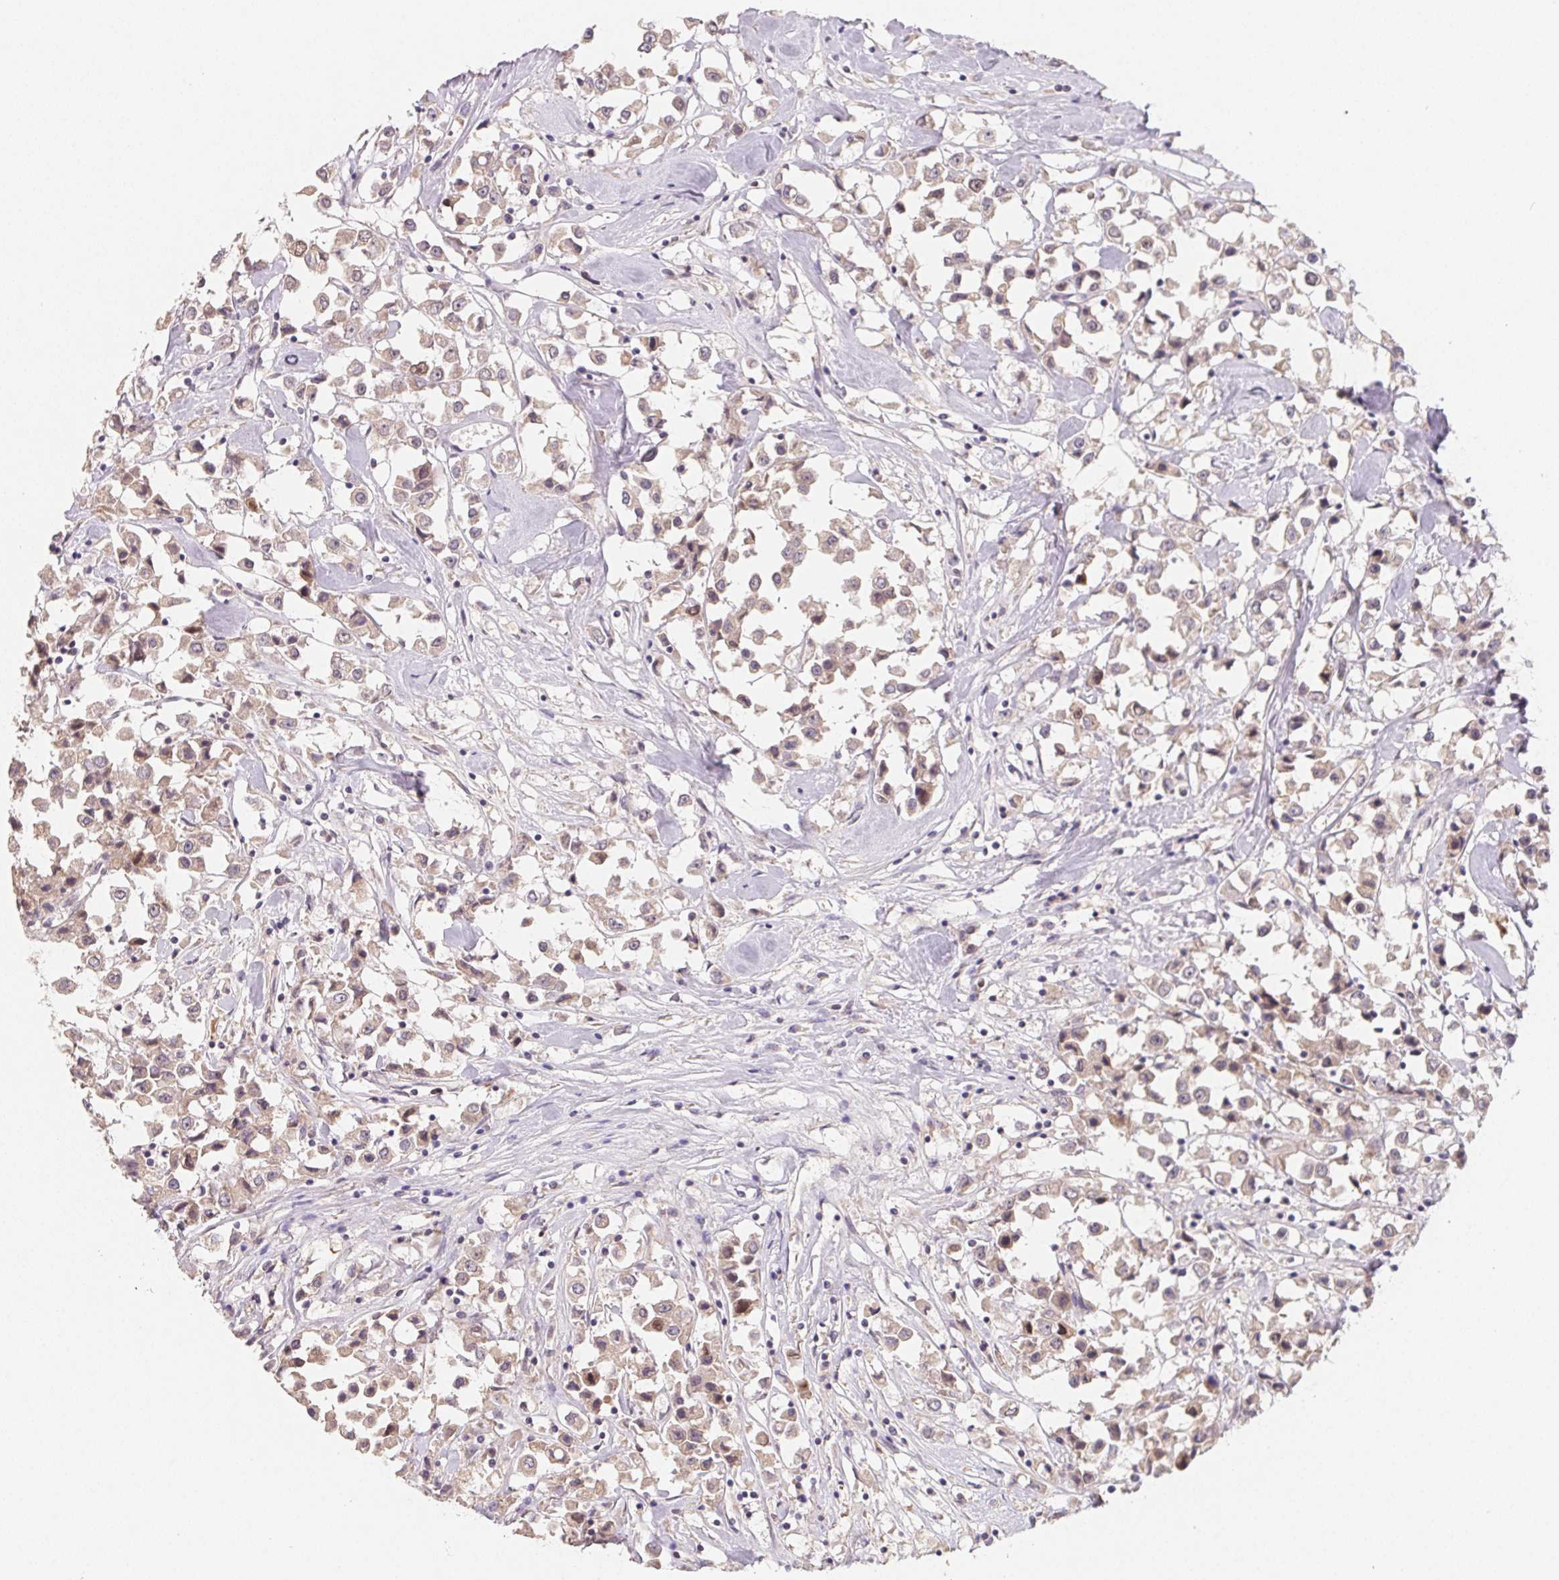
{"staining": {"intensity": "moderate", "quantity": "25%-75%", "location": "cytoplasmic/membranous,nuclear"}, "tissue": "breast cancer", "cell_type": "Tumor cells", "image_type": "cancer", "snomed": [{"axis": "morphology", "description": "Duct carcinoma"}, {"axis": "topography", "description": "Breast"}], "caption": "Protein staining of breast invasive ductal carcinoma tissue displays moderate cytoplasmic/membranous and nuclear staining in approximately 25%-75% of tumor cells.", "gene": "KIFC1", "patient": {"sex": "female", "age": 61}}